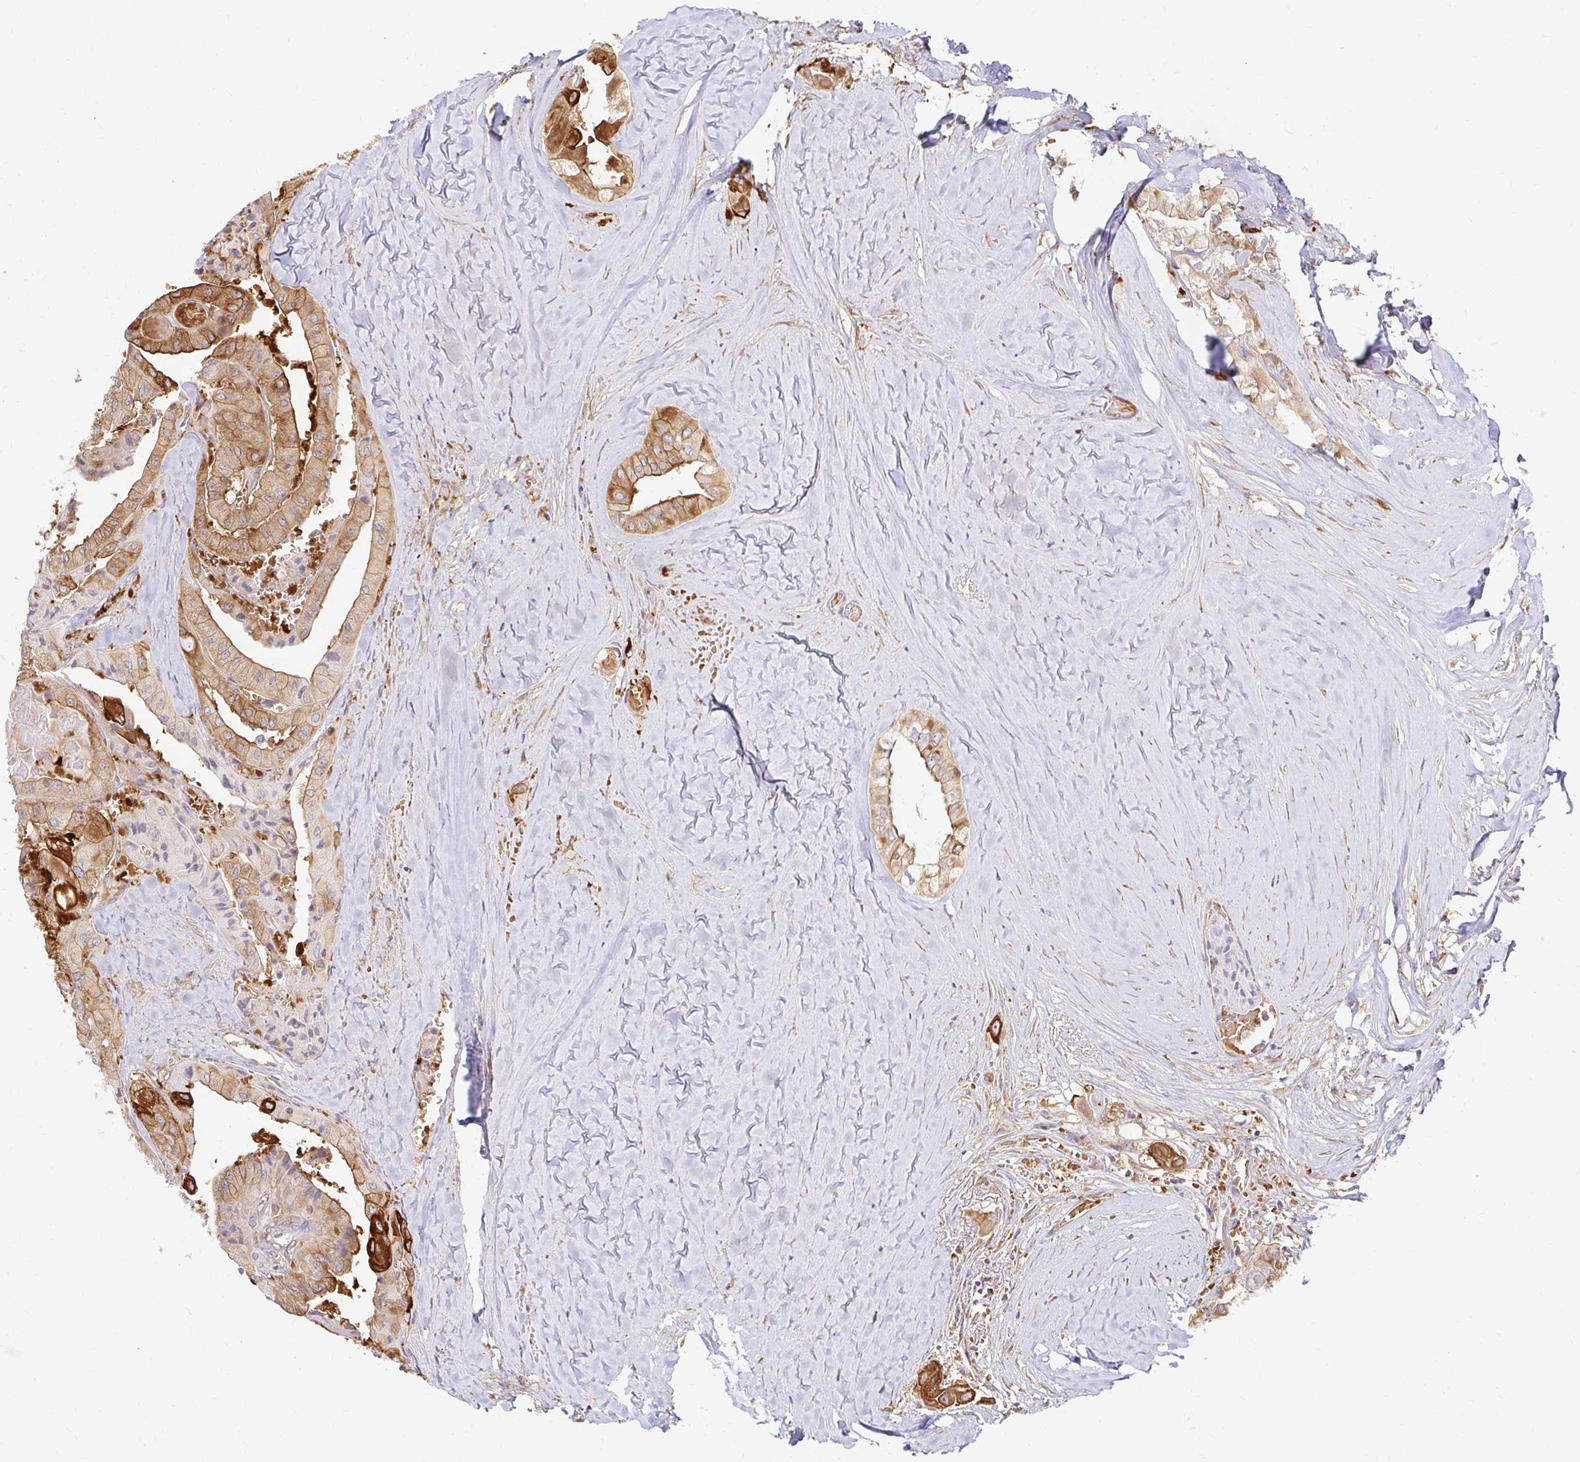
{"staining": {"intensity": "moderate", "quantity": ">75%", "location": "cytoplasmic/membranous"}, "tissue": "thyroid cancer", "cell_type": "Tumor cells", "image_type": "cancer", "snomed": [{"axis": "morphology", "description": "Normal tissue, NOS"}, {"axis": "morphology", "description": "Papillary adenocarcinoma, NOS"}, {"axis": "topography", "description": "Thyroid gland"}], "caption": "High-magnification brightfield microscopy of papillary adenocarcinoma (thyroid) stained with DAB (brown) and counterstained with hematoxylin (blue). tumor cells exhibit moderate cytoplasmic/membranous positivity is seen in about>75% of cells. The protein of interest is stained brown, and the nuclei are stained in blue (DAB IHC with brightfield microscopy, high magnification).", "gene": "CAST", "patient": {"sex": "female", "age": 59}}